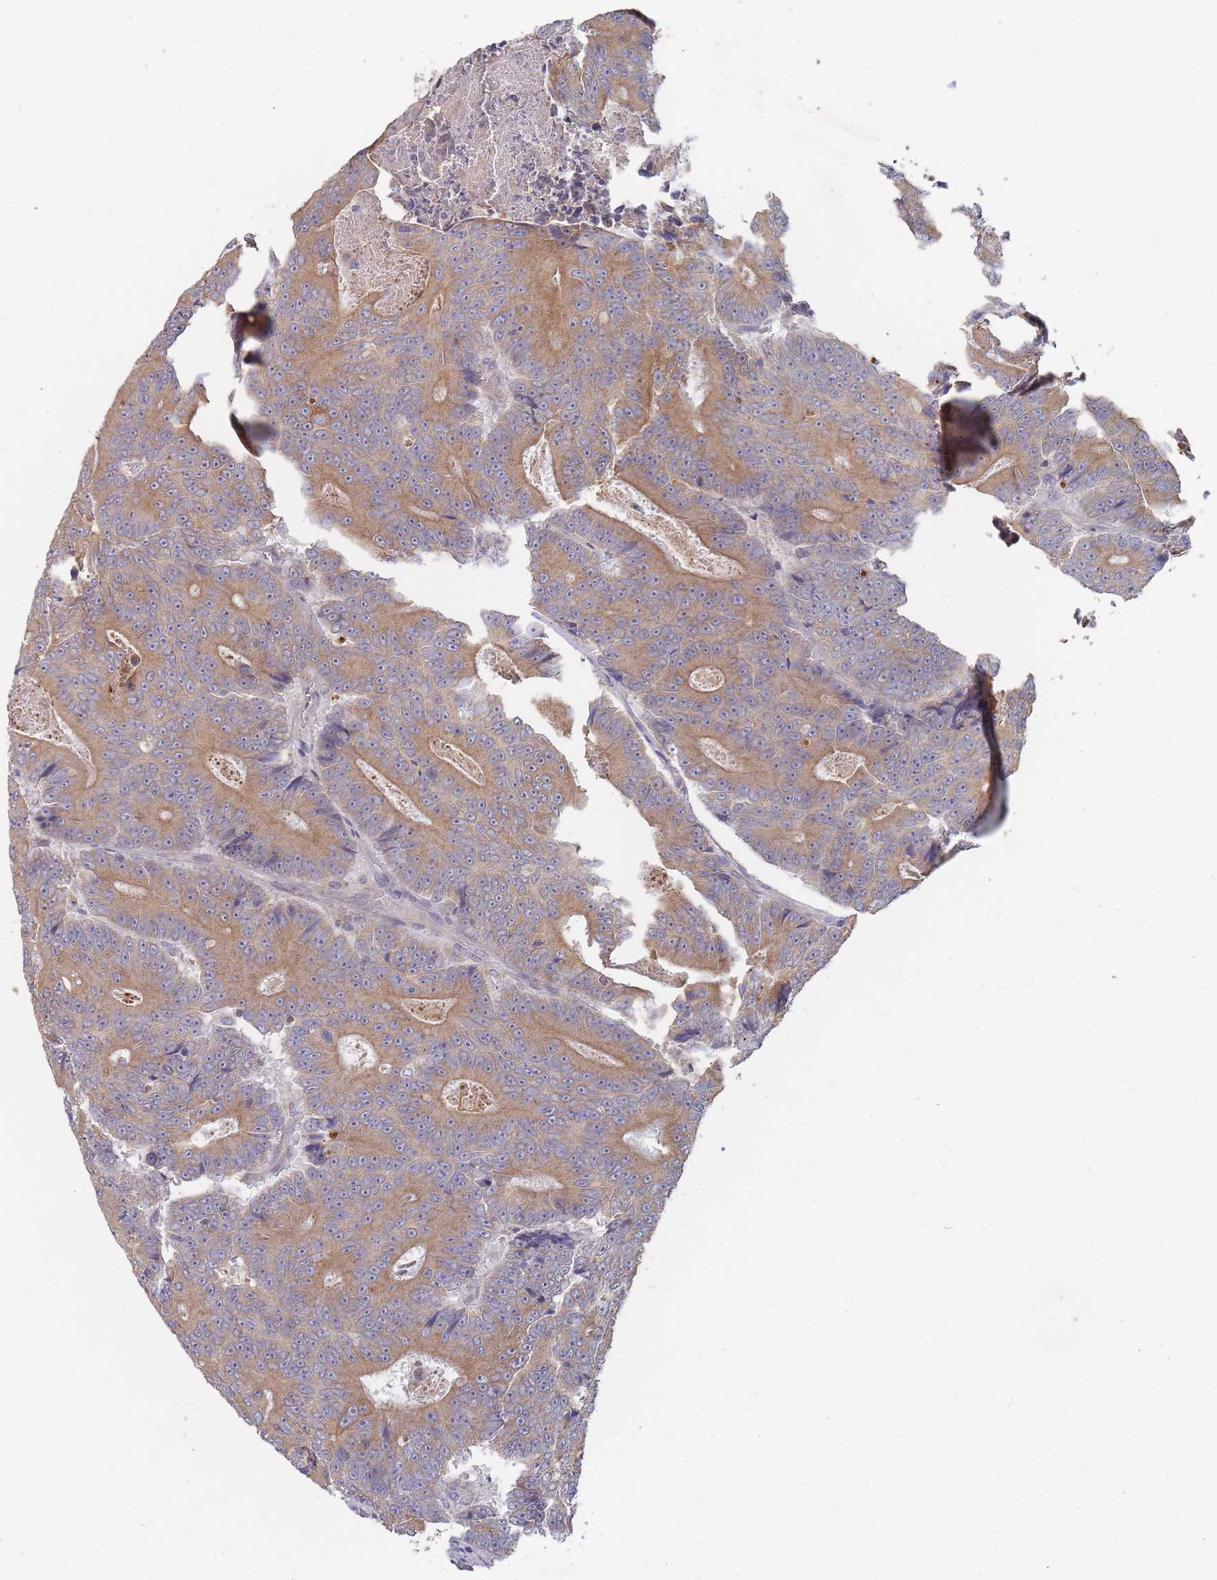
{"staining": {"intensity": "moderate", "quantity": ">75%", "location": "cytoplasmic/membranous"}, "tissue": "colorectal cancer", "cell_type": "Tumor cells", "image_type": "cancer", "snomed": [{"axis": "morphology", "description": "Adenocarcinoma, NOS"}, {"axis": "topography", "description": "Colon"}], "caption": "IHC of human colorectal adenocarcinoma exhibits medium levels of moderate cytoplasmic/membranous positivity in approximately >75% of tumor cells.", "gene": "SLC35F5", "patient": {"sex": "male", "age": 83}}